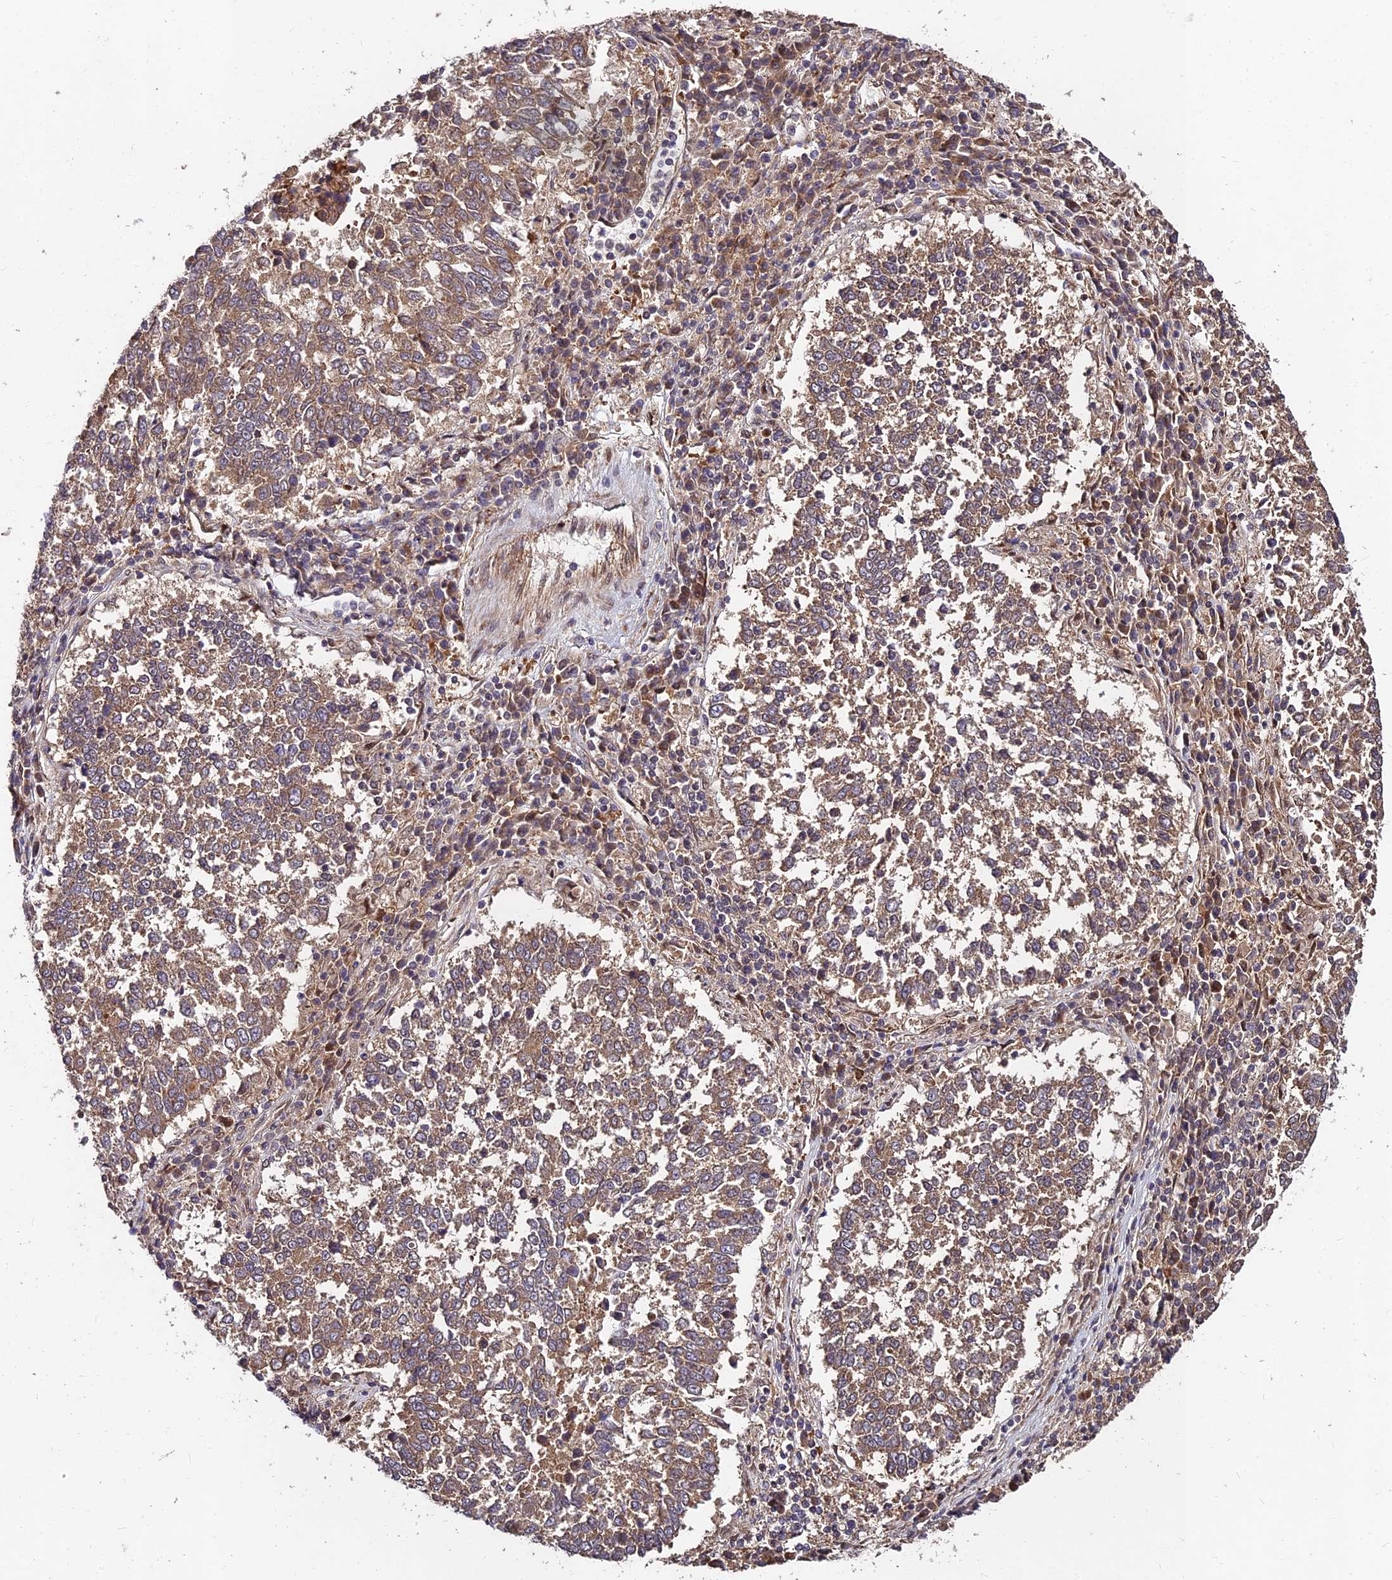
{"staining": {"intensity": "moderate", "quantity": ">75%", "location": "cytoplasmic/membranous"}, "tissue": "lung cancer", "cell_type": "Tumor cells", "image_type": "cancer", "snomed": [{"axis": "morphology", "description": "Squamous cell carcinoma, NOS"}, {"axis": "topography", "description": "Lung"}], "caption": "Squamous cell carcinoma (lung) stained for a protein (brown) exhibits moderate cytoplasmic/membranous positive positivity in about >75% of tumor cells.", "gene": "MKKS", "patient": {"sex": "male", "age": 73}}